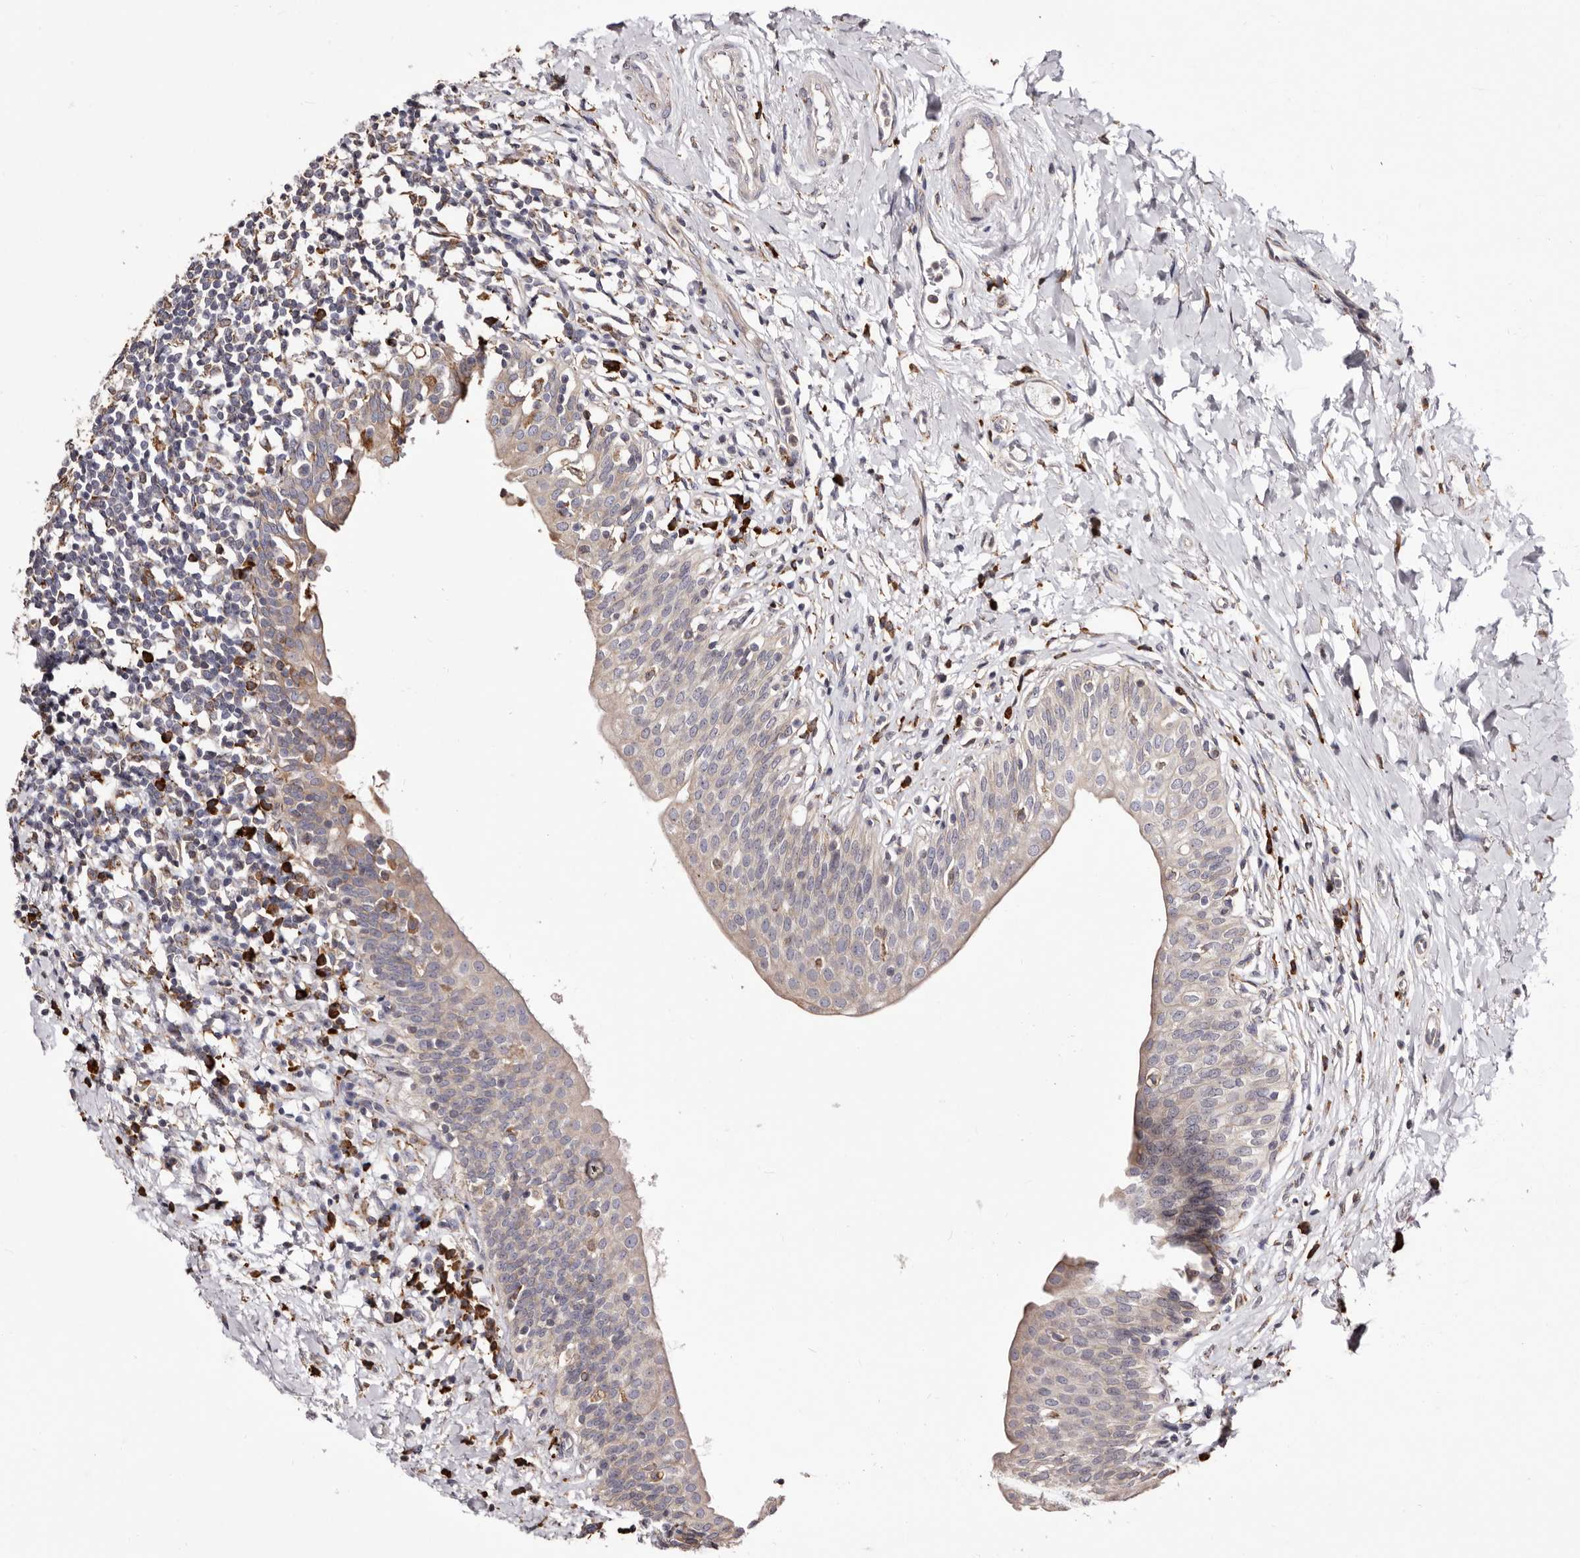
{"staining": {"intensity": "moderate", "quantity": "25%-75%", "location": "cytoplasmic/membranous"}, "tissue": "urinary bladder", "cell_type": "Urothelial cells", "image_type": "normal", "snomed": [{"axis": "morphology", "description": "Normal tissue, NOS"}, {"axis": "topography", "description": "Urinary bladder"}], "caption": "DAB immunohistochemical staining of unremarkable urinary bladder reveals moderate cytoplasmic/membranous protein expression in about 25%-75% of urothelial cells.", "gene": "ACBD6", "patient": {"sex": "male", "age": 83}}